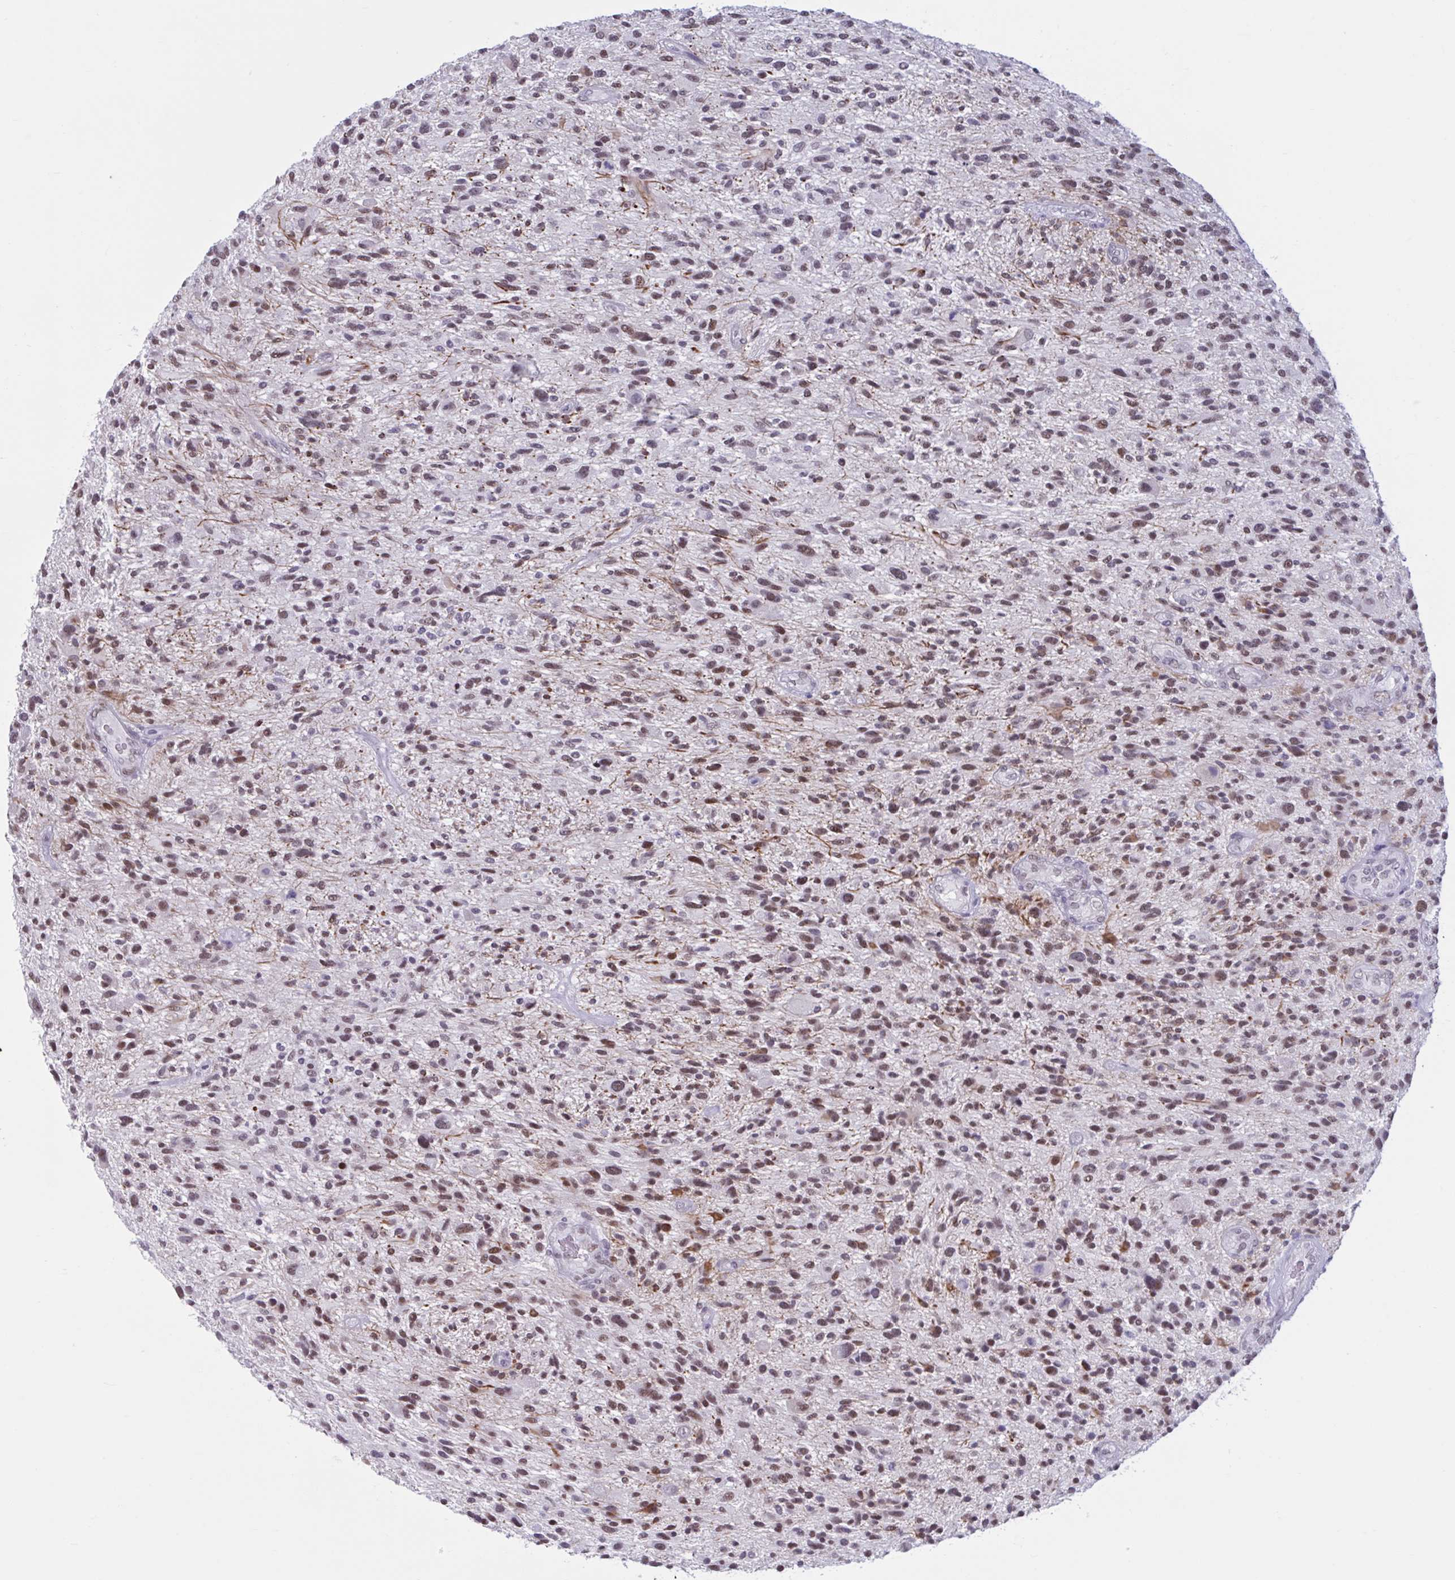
{"staining": {"intensity": "weak", "quantity": ">75%", "location": "nuclear"}, "tissue": "glioma", "cell_type": "Tumor cells", "image_type": "cancer", "snomed": [{"axis": "morphology", "description": "Glioma, malignant, High grade"}, {"axis": "topography", "description": "Brain"}], "caption": "Immunohistochemical staining of glioma exhibits low levels of weak nuclear protein positivity in about >75% of tumor cells. (Stains: DAB in brown, nuclei in blue, Microscopy: brightfield microscopy at high magnification).", "gene": "MSMB", "patient": {"sex": "male", "age": 47}}